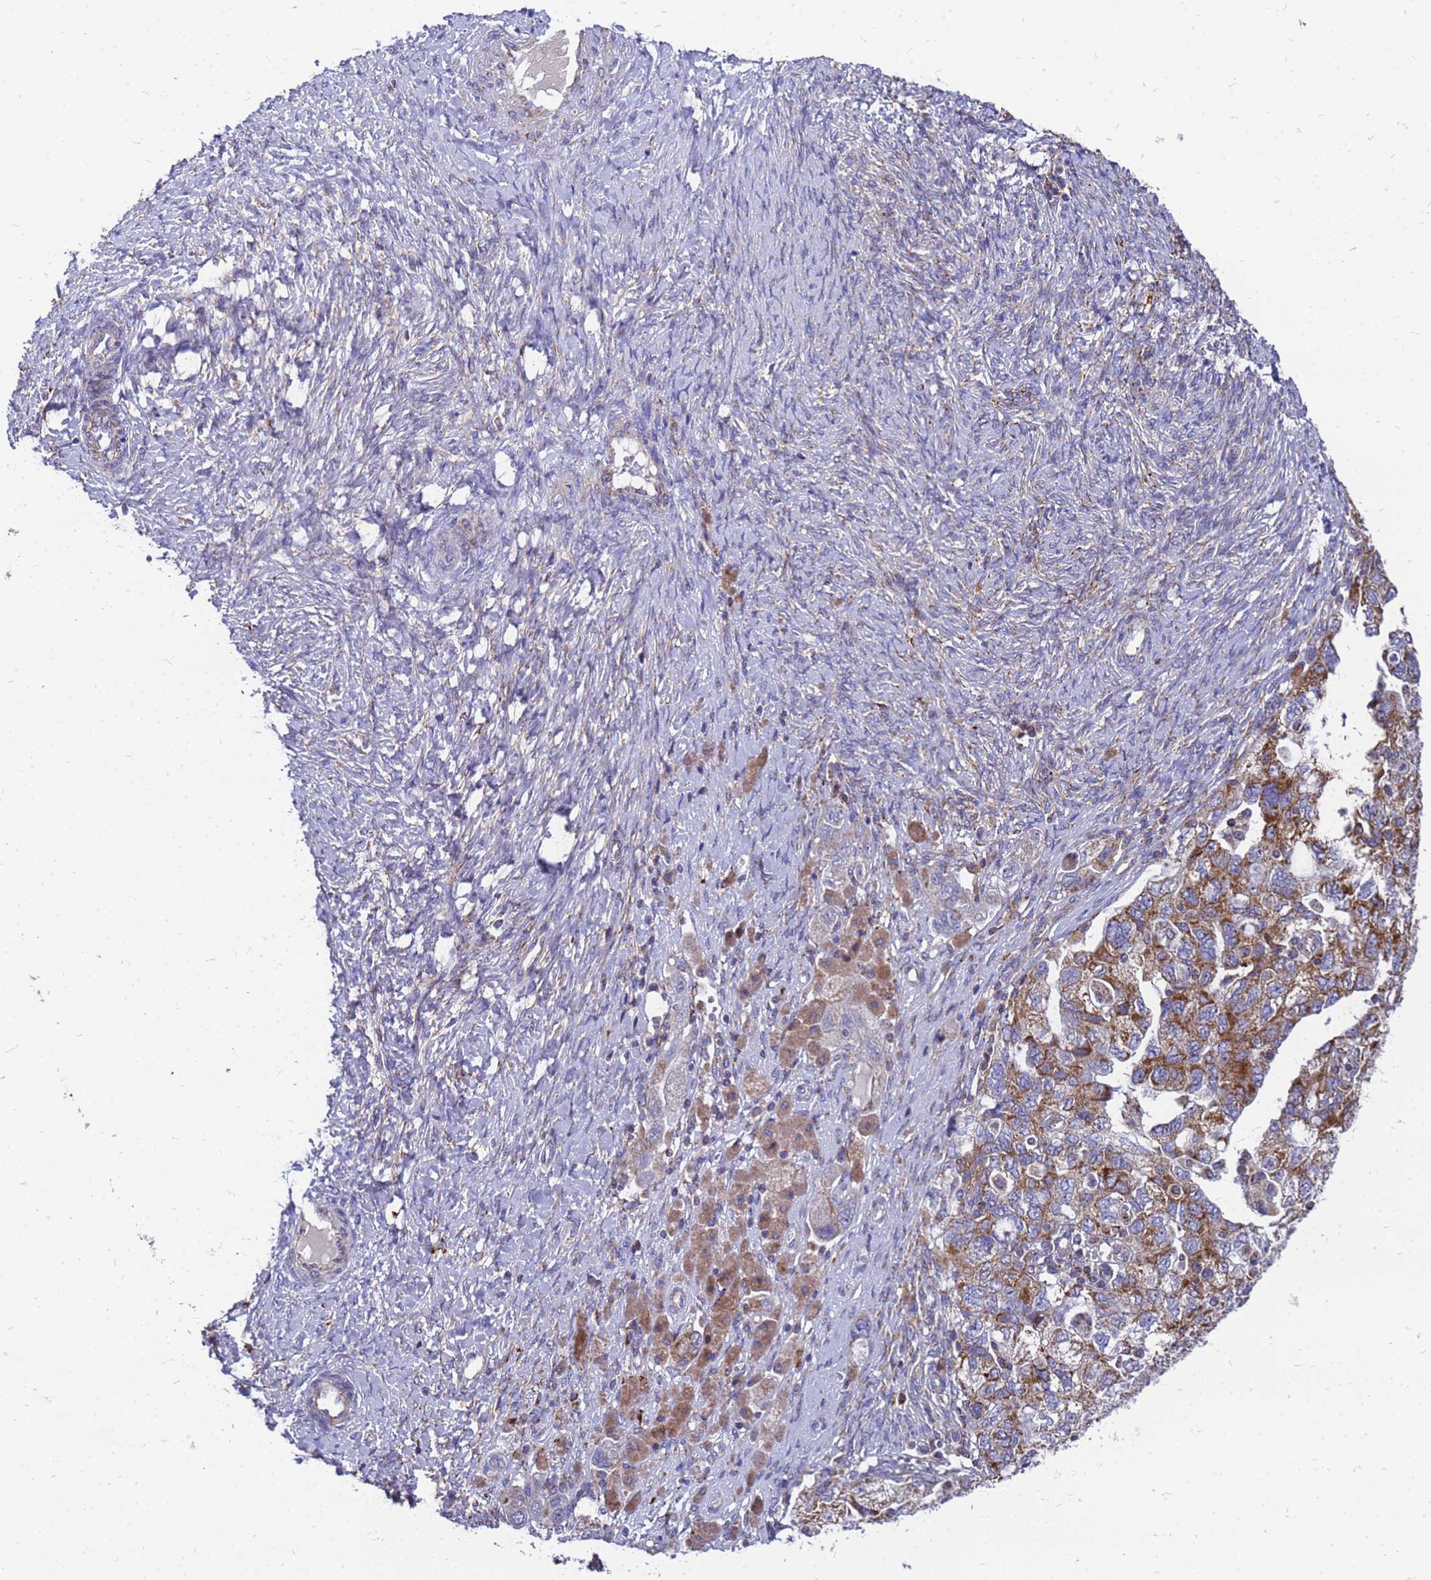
{"staining": {"intensity": "moderate", "quantity": "25%-75%", "location": "cytoplasmic/membranous"}, "tissue": "ovarian cancer", "cell_type": "Tumor cells", "image_type": "cancer", "snomed": [{"axis": "morphology", "description": "Carcinoma, NOS"}, {"axis": "morphology", "description": "Cystadenocarcinoma, serous, NOS"}, {"axis": "topography", "description": "Ovary"}], "caption": "Protein expression analysis of serous cystadenocarcinoma (ovarian) displays moderate cytoplasmic/membranous positivity in approximately 25%-75% of tumor cells.", "gene": "CMC4", "patient": {"sex": "female", "age": 69}}